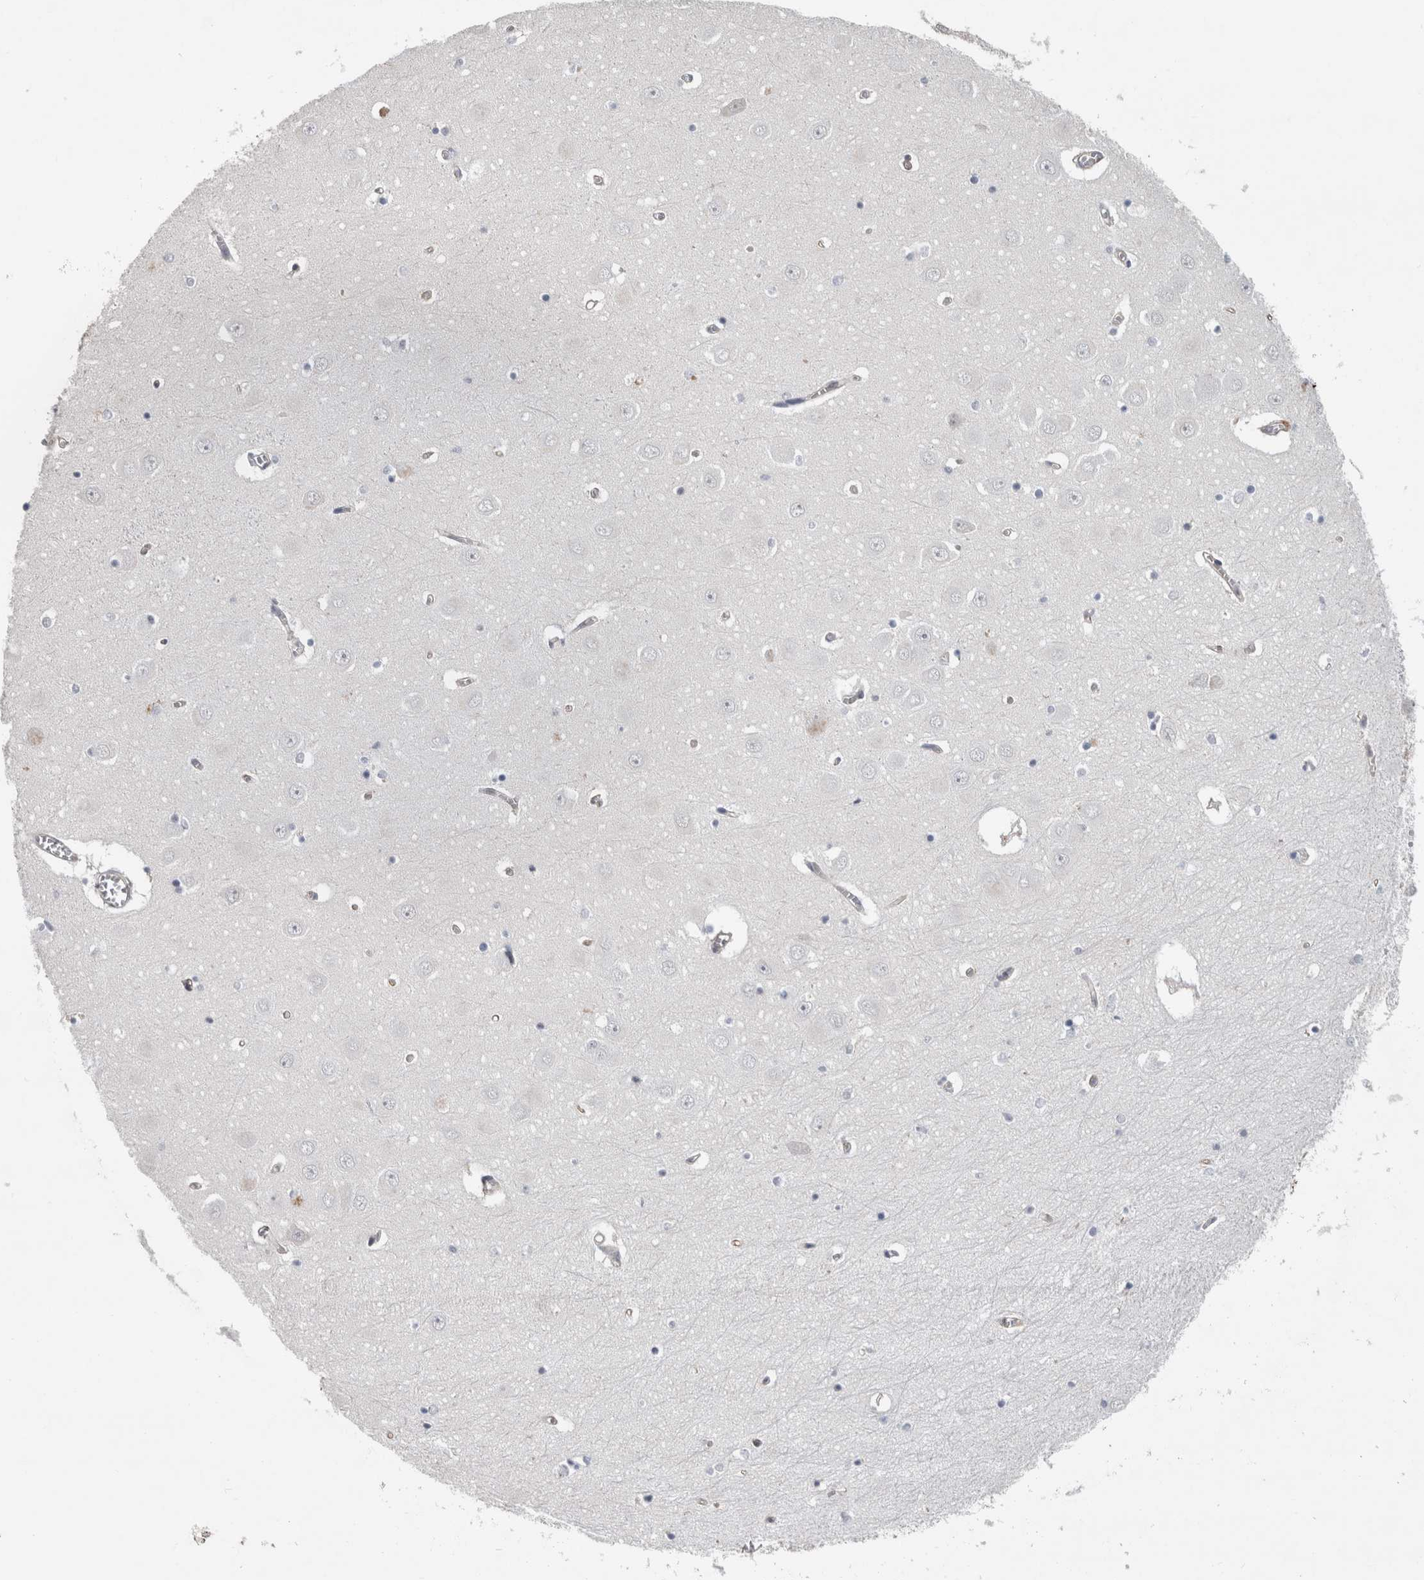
{"staining": {"intensity": "negative", "quantity": "none", "location": "none"}, "tissue": "hippocampus", "cell_type": "Glial cells", "image_type": "normal", "snomed": [{"axis": "morphology", "description": "Normal tissue, NOS"}, {"axis": "topography", "description": "Hippocampus"}], "caption": "The micrograph demonstrates no staining of glial cells in unremarkable hippocampus. (Immunohistochemistry, brightfield microscopy, high magnification).", "gene": "POLD2", "patient": {"sex": "male", "age": 70}}